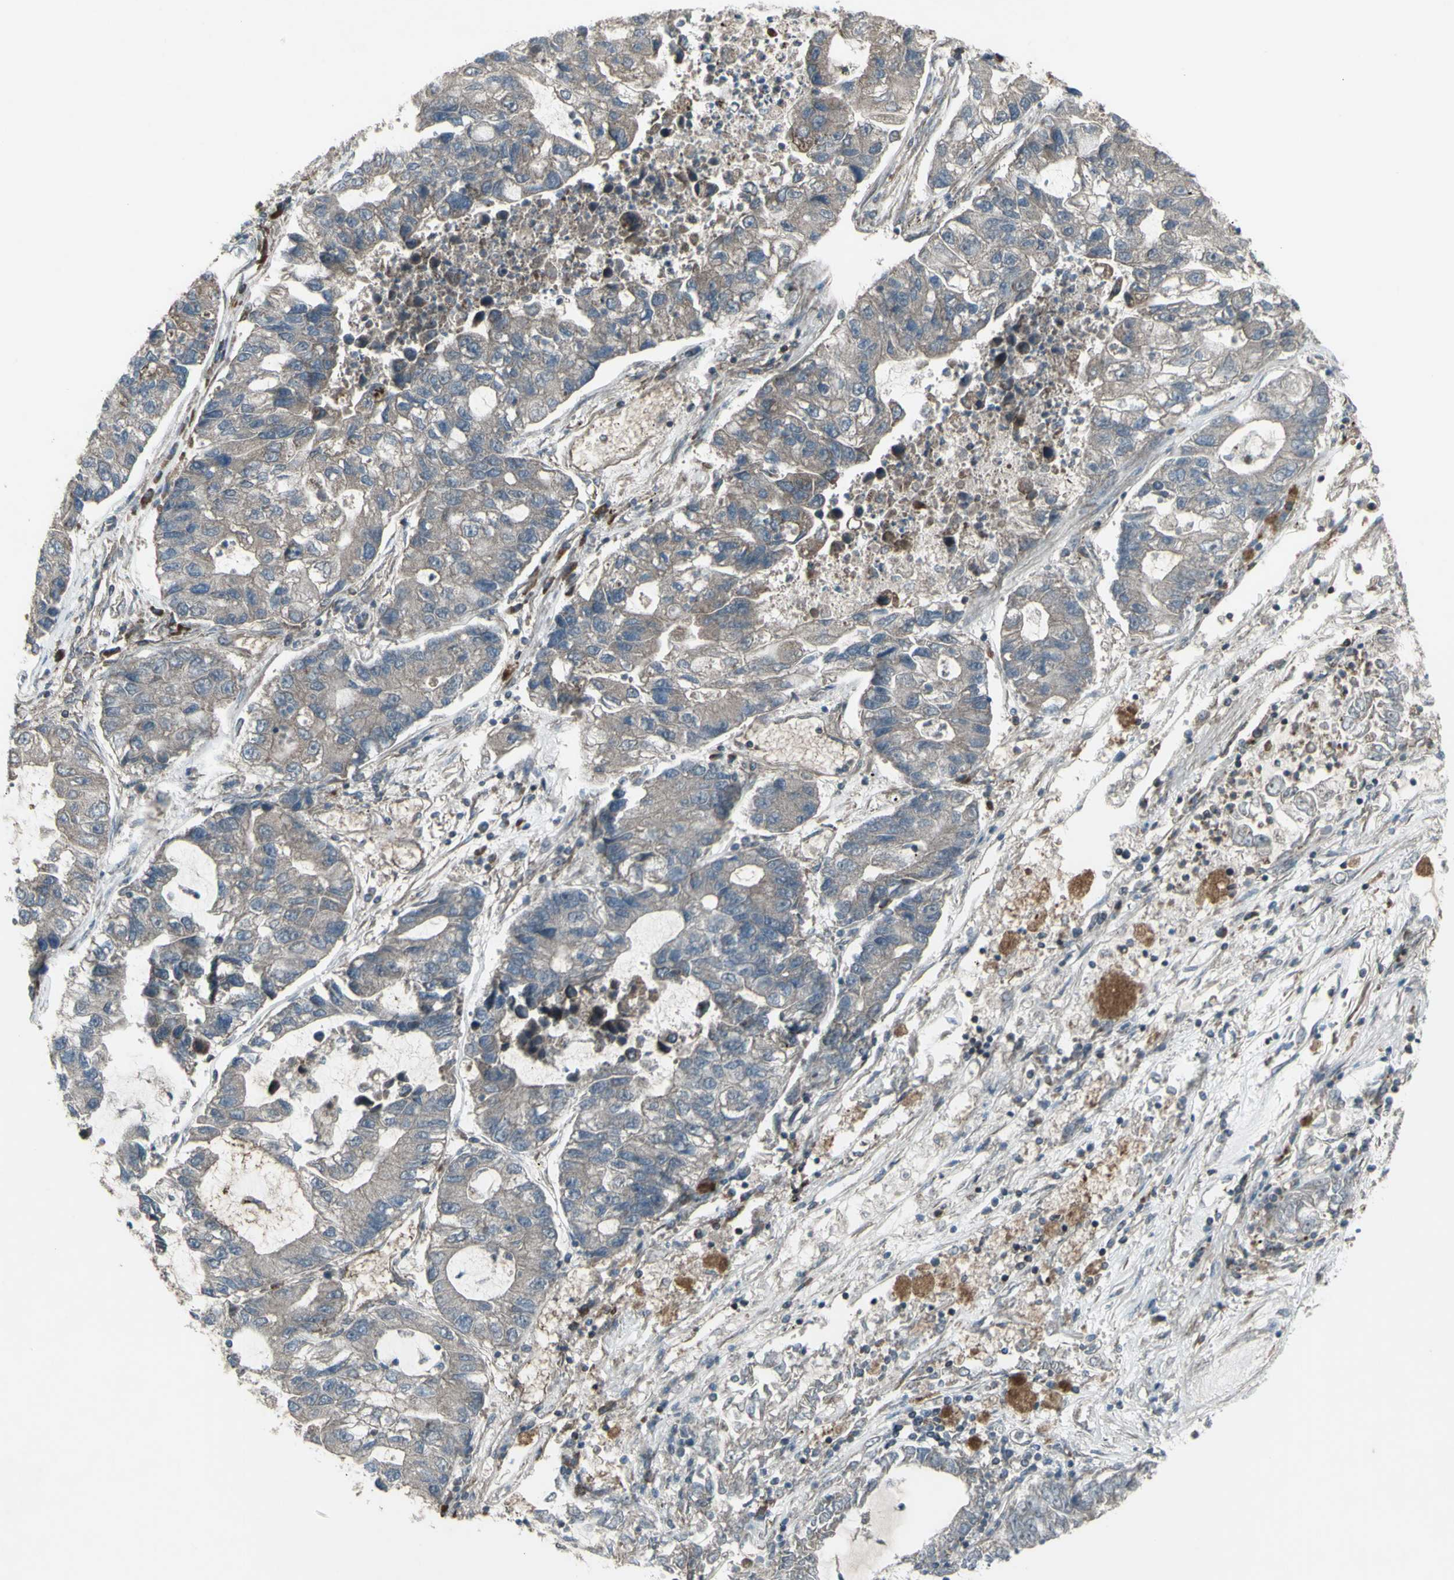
{"staining": {"intensity": "negative", "quantity": "none", "location": "none"}, "tissue": "lung cancer", "cell_type": "Tumor cells", "image_type": "cancer", "snomed": [{"axis": "morphology", "description": "Adenocarcinoma, NOS"}, {"axis": "topography", "description": "Lung"}], "caption": "The immunohistochemistry (IHC) photomicrograph has no significant positivity in tumor cells of lung cancer (adenocarcinoma) tissue.", "gene": "SHC1", "patient": {"sex": "female", "age": 51}}